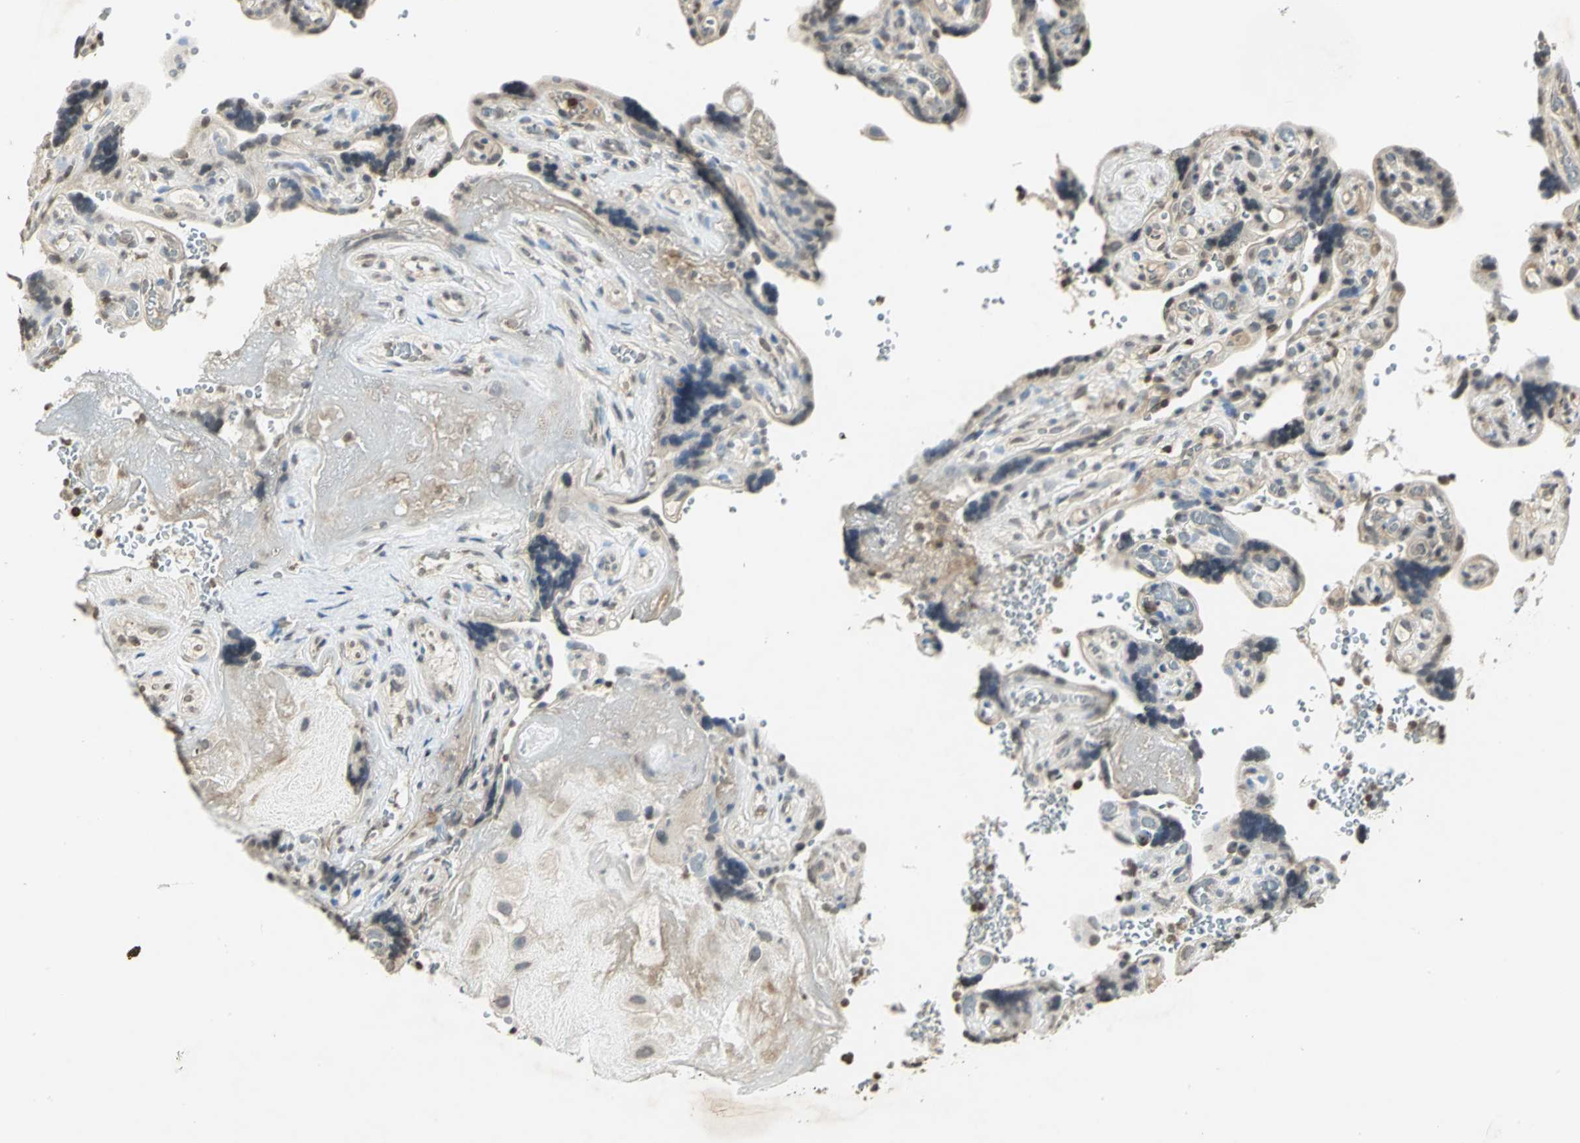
{"staining": {"intensity": "weak", "quantity": "<25%", "location": "cytoplasmic/membranous"}, "tissue": "placenta", "cell_type": "Trophoblastic cells", "image_type": "normal", "snomed": [{"axis": "morphology", "description": "Normal tissue, NOS"}, {"axis": "topography", "description": "Placenta"}], "caption": "Protein analysis of benign placenta demonstrates no significant positivity in trophoblastic cells. Brightfield microscopy of immunohistochemistry (IHC) stained with DAB (3,3'-diaminobenzidine) (brown) and hematoxylin (blue), captured at high magnification.", "gene": "IL16", "patient": {"sex": "female", "age": 30}}